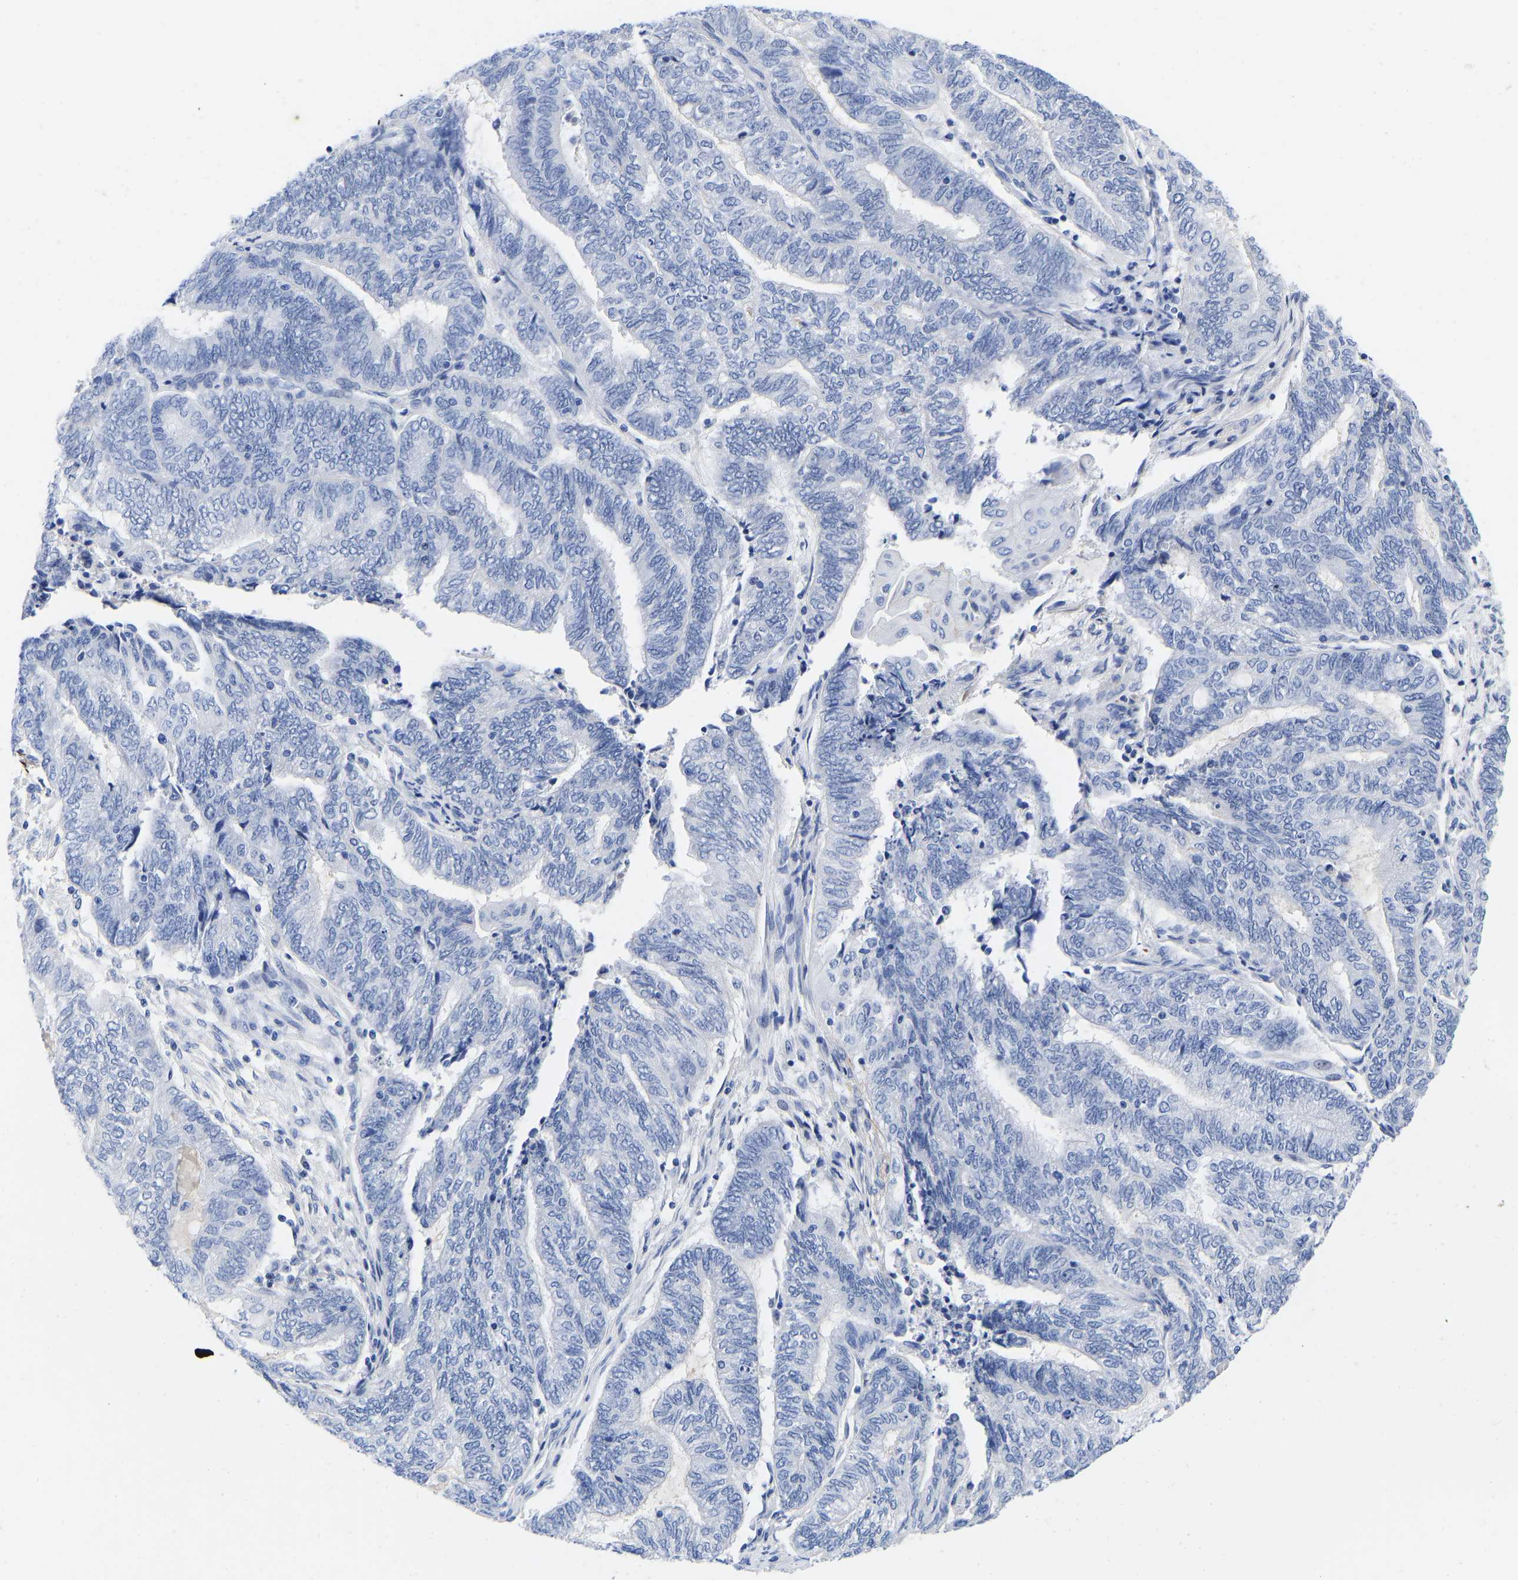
{"staining": {"intensity": "negative", "quantity": "none", "location": "none"}, "tissue": "endometrial cancer", "cell_type": "Tumor cells", "image_type": "cancer", "snomed": [{"axis": "morphology", "description": "Adenocarcinoma, NOS"}, {"axis": "topography", "description": "Uterus"}, {"axis": "topography", "description": "Endometrium"}], "caption": "An immunohistochemistry histopathology image of endometrial cancer (adenocarcinoma) is shown. There is no staining in tumor cells of endometrial cancer (adenocarcinoma). (DAB IHC, high magnification).", "gene": "GPA33", "patient": {"sex": "female", "age": 70}}